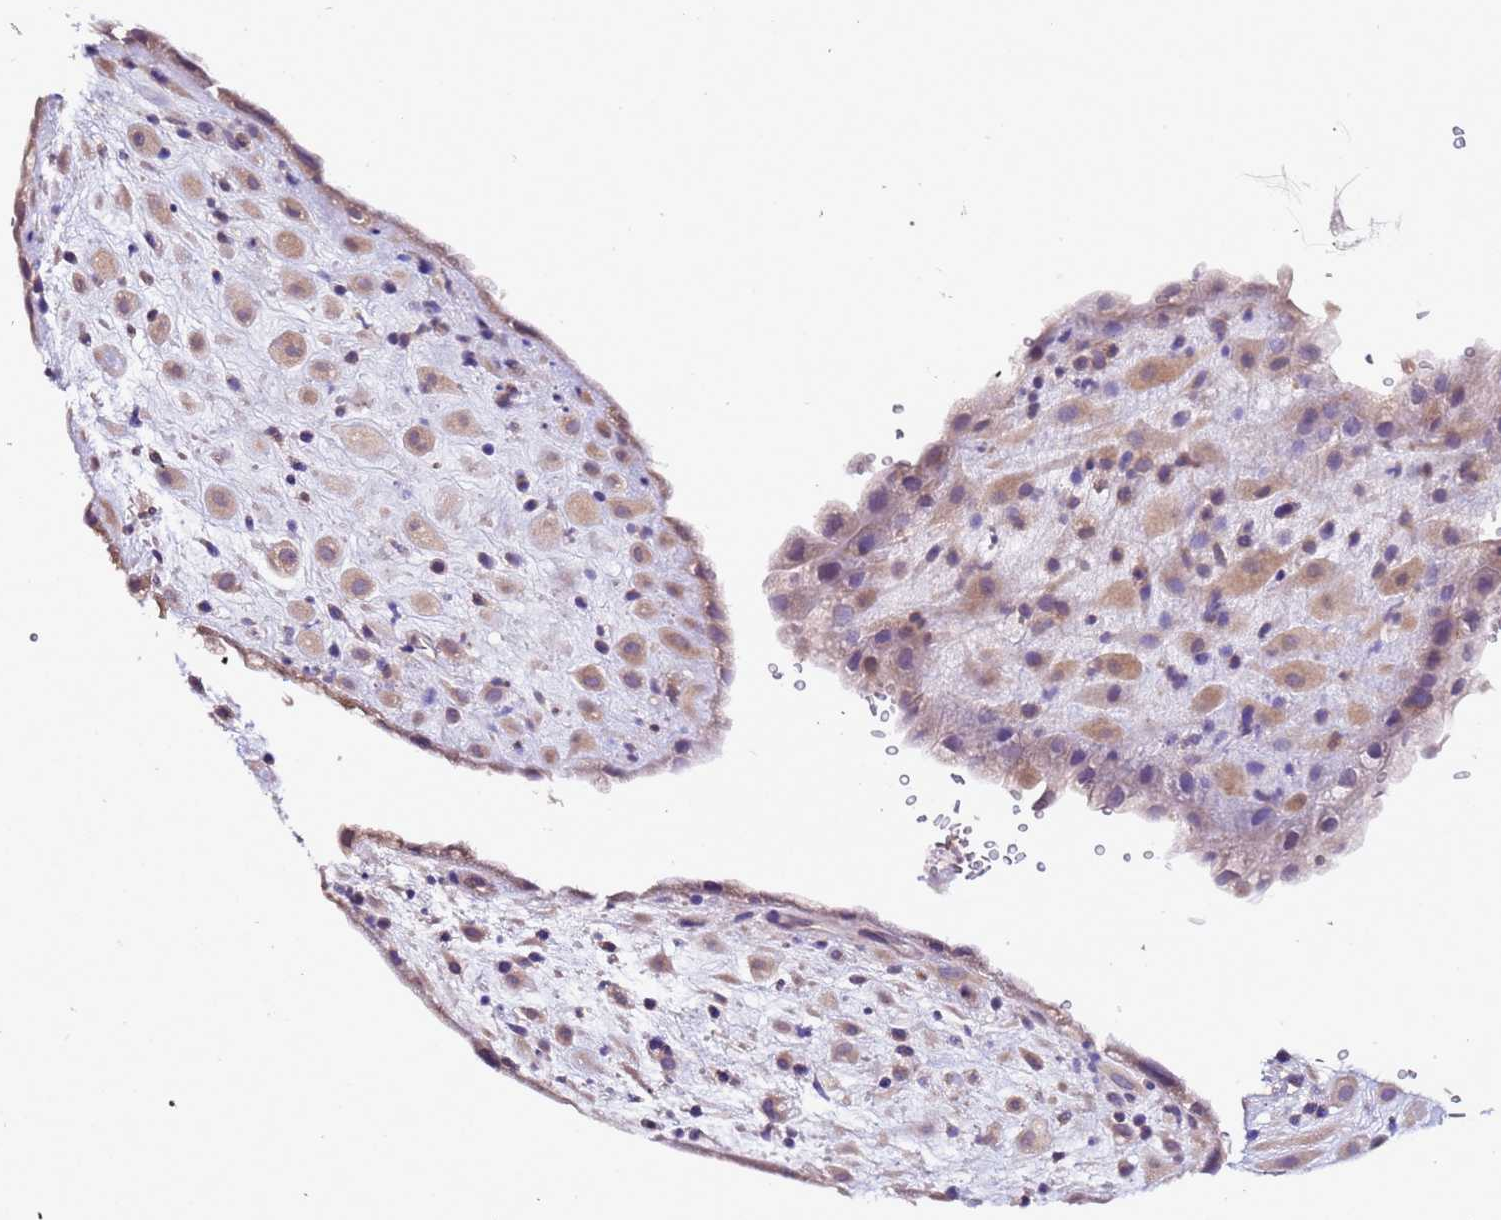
{"staining": {"intensity": "weak", "quantity": ">75%", "location": "cytoplasmic/membranous"}, "tissue": "placenta", "cell_type": "Decidual cells", "image_type": "normal", "snomed": [{"axis": "morphology", "description": "Normal tissue, NOS"}, {"axis": "topography", "description": "Placenta"}], "caption": "A brown stain highlights weak cytoplasmic/membranous positivity of a protein in decidual cells of benign placenta. (DAB (3,3'-diaminobenzidine) IHC with brightfield microscopy, high magnification).", "gene": "ELMOD2", "patient": {"sex": "female", "age": 35}}